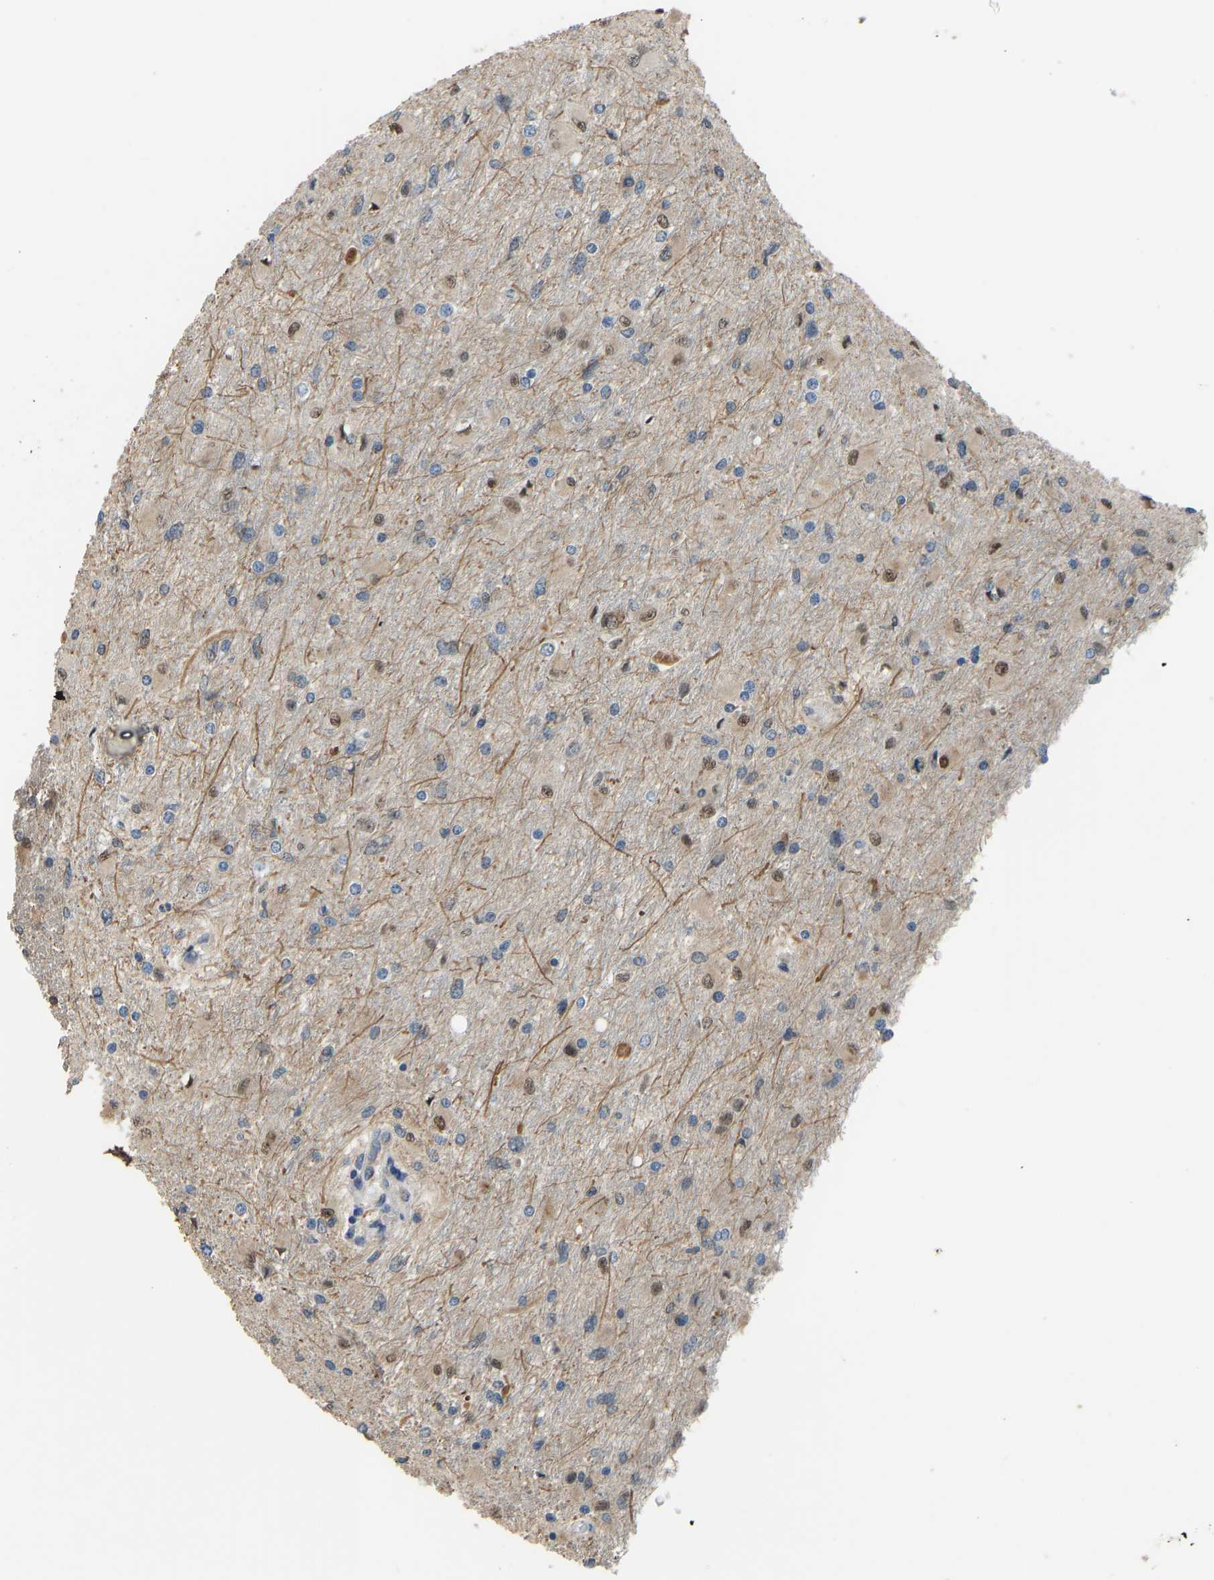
{"staining": {"intensity": "weak", "quantity": "<25%", "location": "nuclear"}, "tissue": "glioma", "cell_type": "Tumor cells", "image_type": "cancer", "snomed": [{"axis": "morphology", "description": "Glioma, malignant, High grade"}, {"axis": "topography", "description": "Cerebral cortex"}], "caption": "A histopathology image of malignant glioma (high-grade) stained for a protein displays no brown staining in tumor cells.", "gene": "KPNA6", "patient": {"sex": "female", "age": 36}}